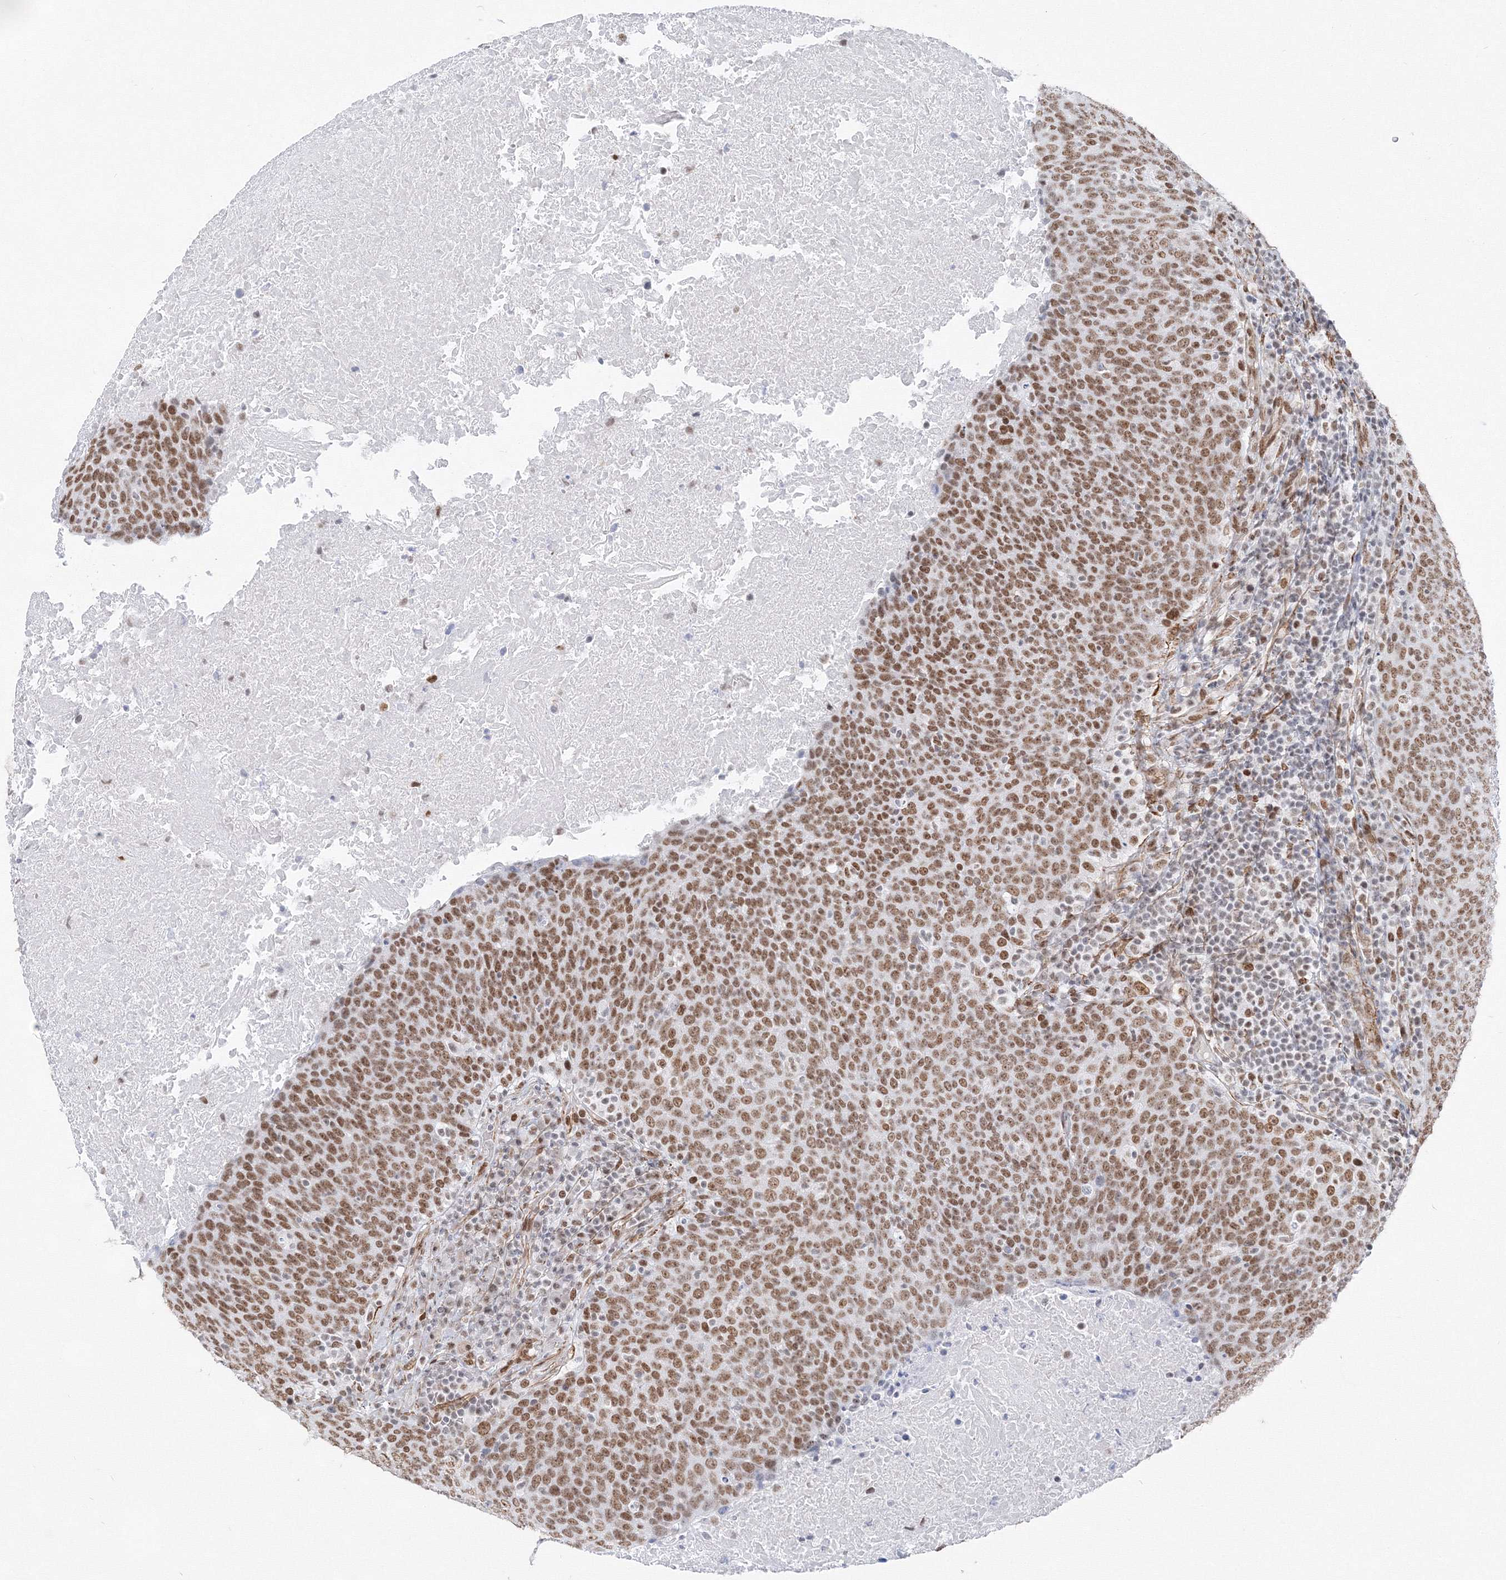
{"staining": {"intensity": "moderate", "quantity": ">75%", "location": "nuclear"}, "tissue": "head and neck cancer", "cell_type": "Tumor cells", "image_type": "cancer", "snomed": [{"axis": "morphology", "description": "Squamous cell carcinoma, NOS"}, {"axis": "morphology", "description": "Squamous cell carcinoma, metastatic, NOS"}, {"axis": "topography", "description": "Lymph node"}, {"axis": "topography", "description": "Head-Neck"}], "caption": "Protein analysis of head and neck metastatic squamous cell carcinoma tissue displays moderate nuclear staining in approximately >75% of tumor cells.", "gene": "ZNF638", "patient": {"sex": "male", "age": 62}}